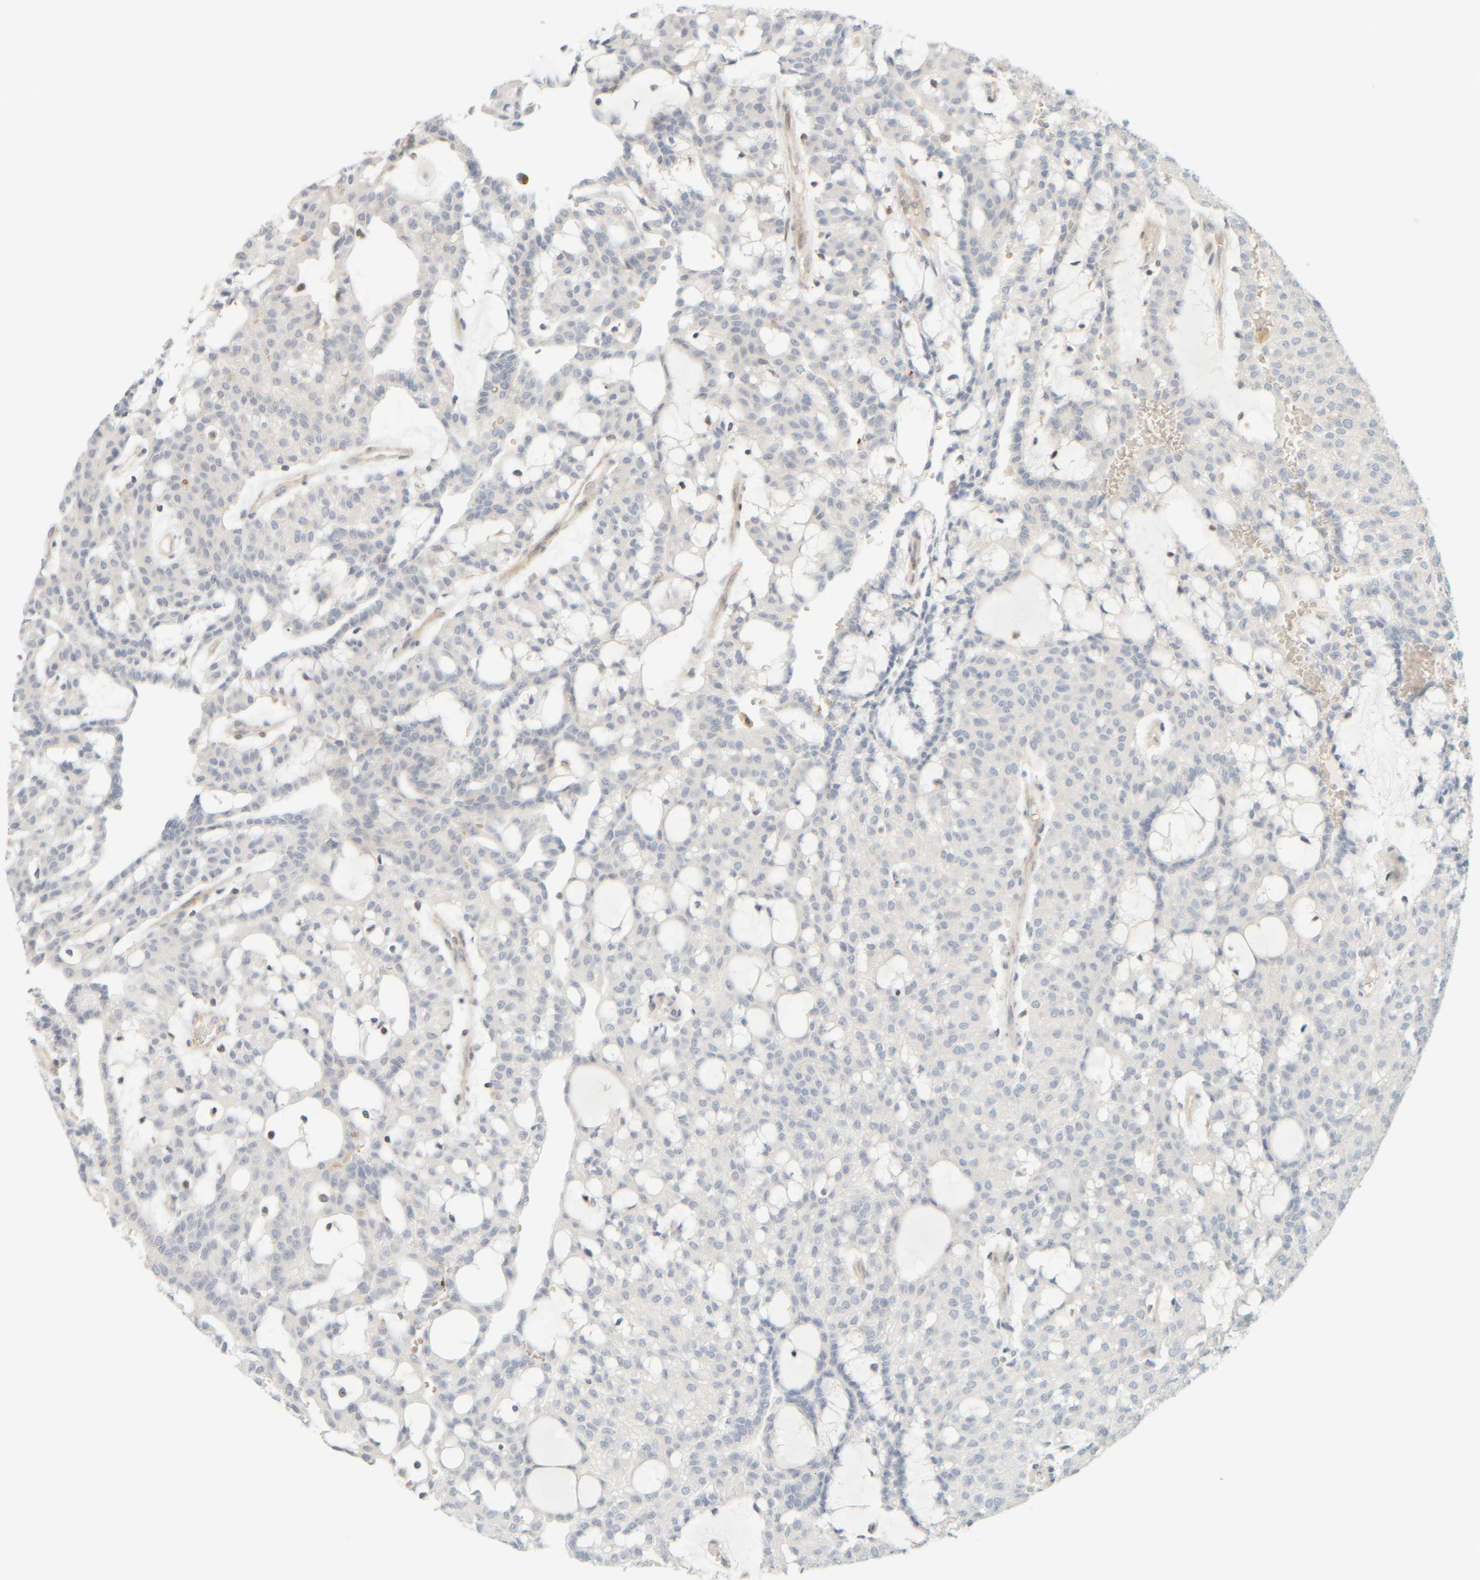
{"staining": {"intensity": "negative", "quantity": "none", "location": "none"}, "tissue": "renal cancer", "cell_type": "Tumor cells", "image_type": "cancer", "snomed": [{"axis": "morphology", "description": "Adenocarcinoma, NOS"}, {"axis": "topography", "description": "Kidney"}], "caption": "IHC image of renal adenocarcinoma stained for a protein (brown), which exhibits no staining in tumor cells.", "gene": "PTGES3L-AARSD1", "patient": {"sex": "male", "age": 63}}